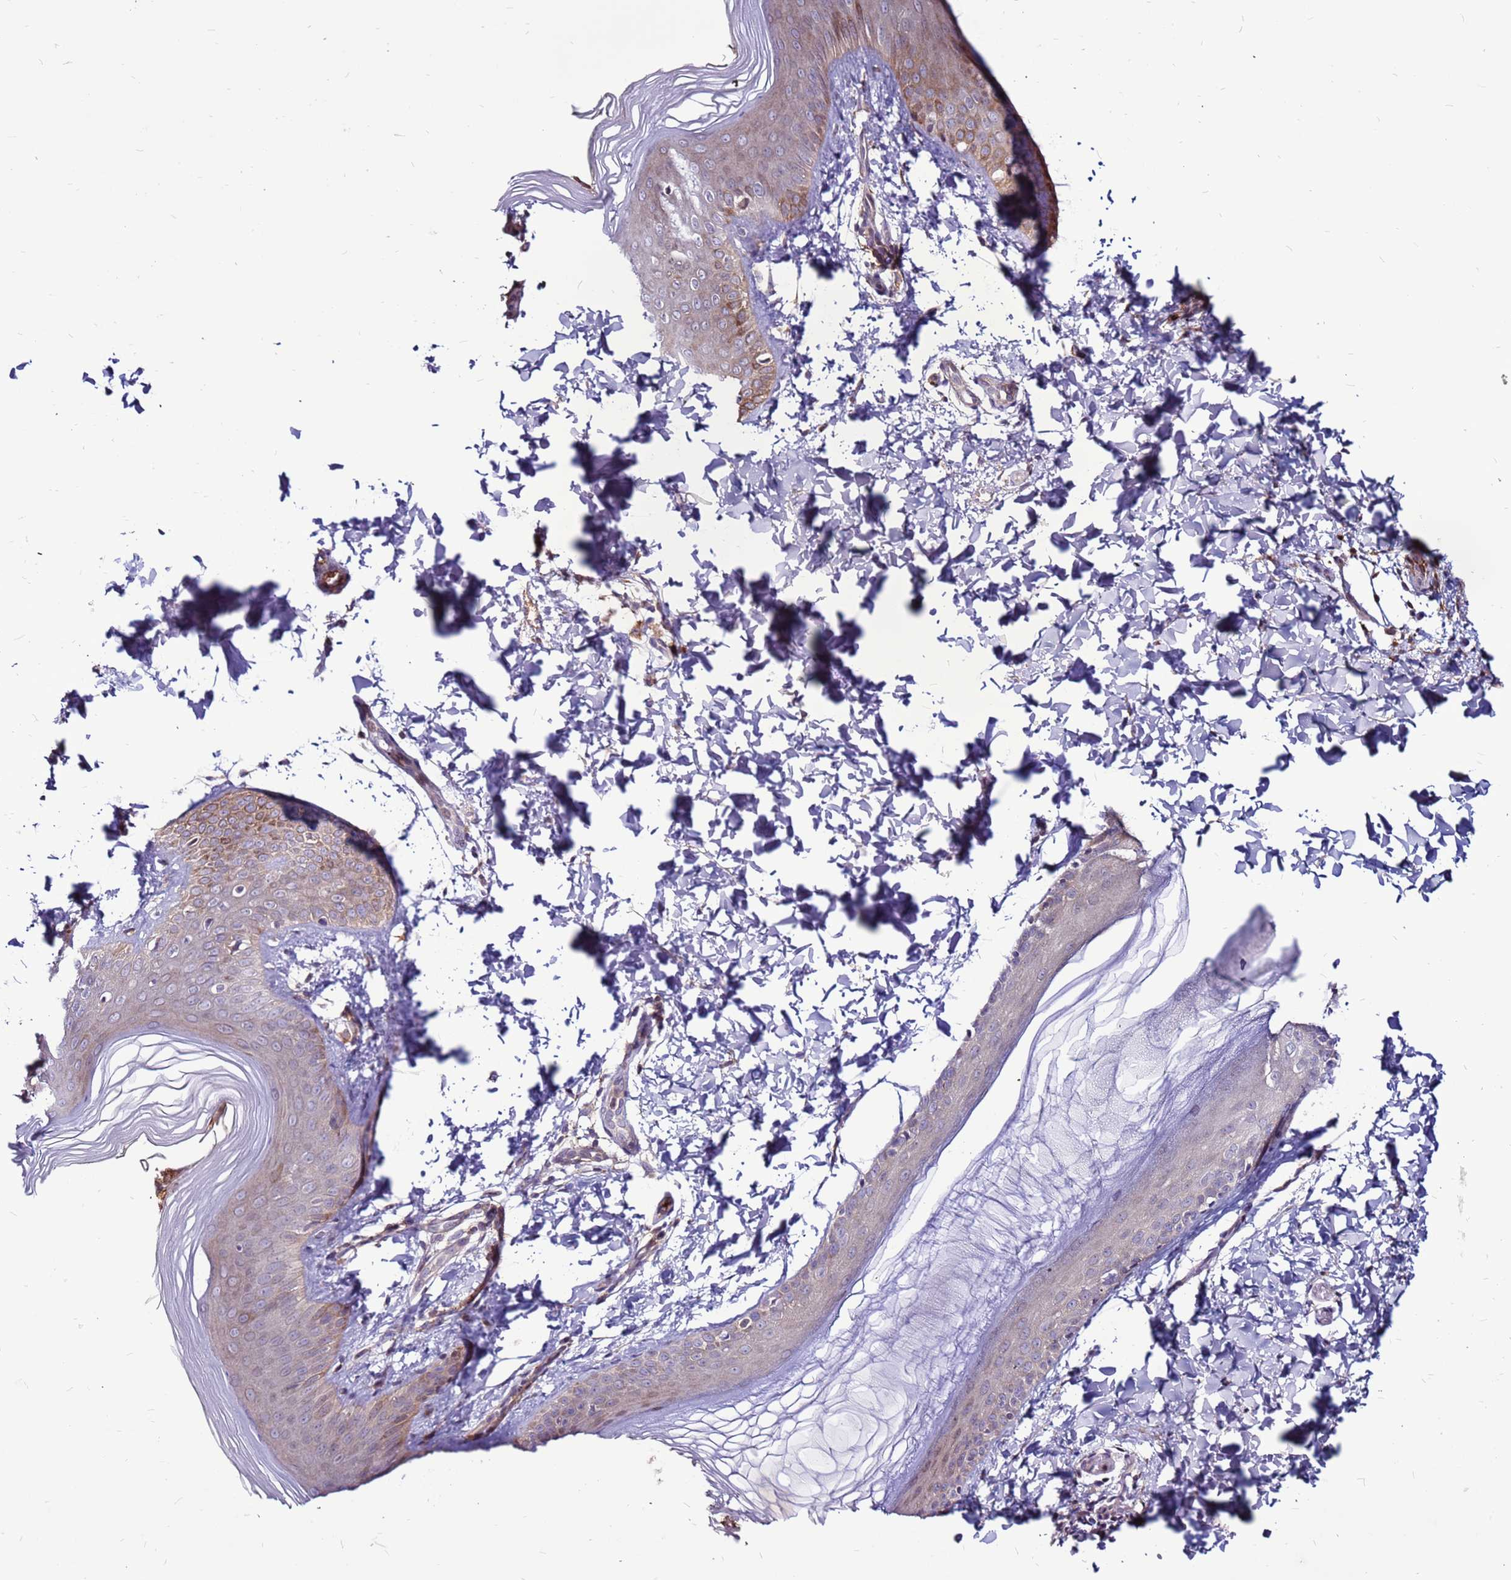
{"staining": {"intensity": "moderate", "quantity": "<25%", "location": "cytoplasmic/membranous"}, "tissue": "skin", "cell_type": "Epidermal cells", "image_type": "normal", "snomed": [{"axis": "morphology", "description": "Normal tissue, NOS"}, {"axis": "morphology", "description": "Inflammation, NOS"}, {"axis": "topography", "description": "Soft tissue"}, {"axis": "topography", "description": "Anal"}], "caption": "Skin stained with immunohistochemistry (IHC) displays moderate cytoplasmic/membranous staining in approximately <25% of epidermal cells.", "gene": "CCDC71", "patient": {"sex": "female", "age": 15}}